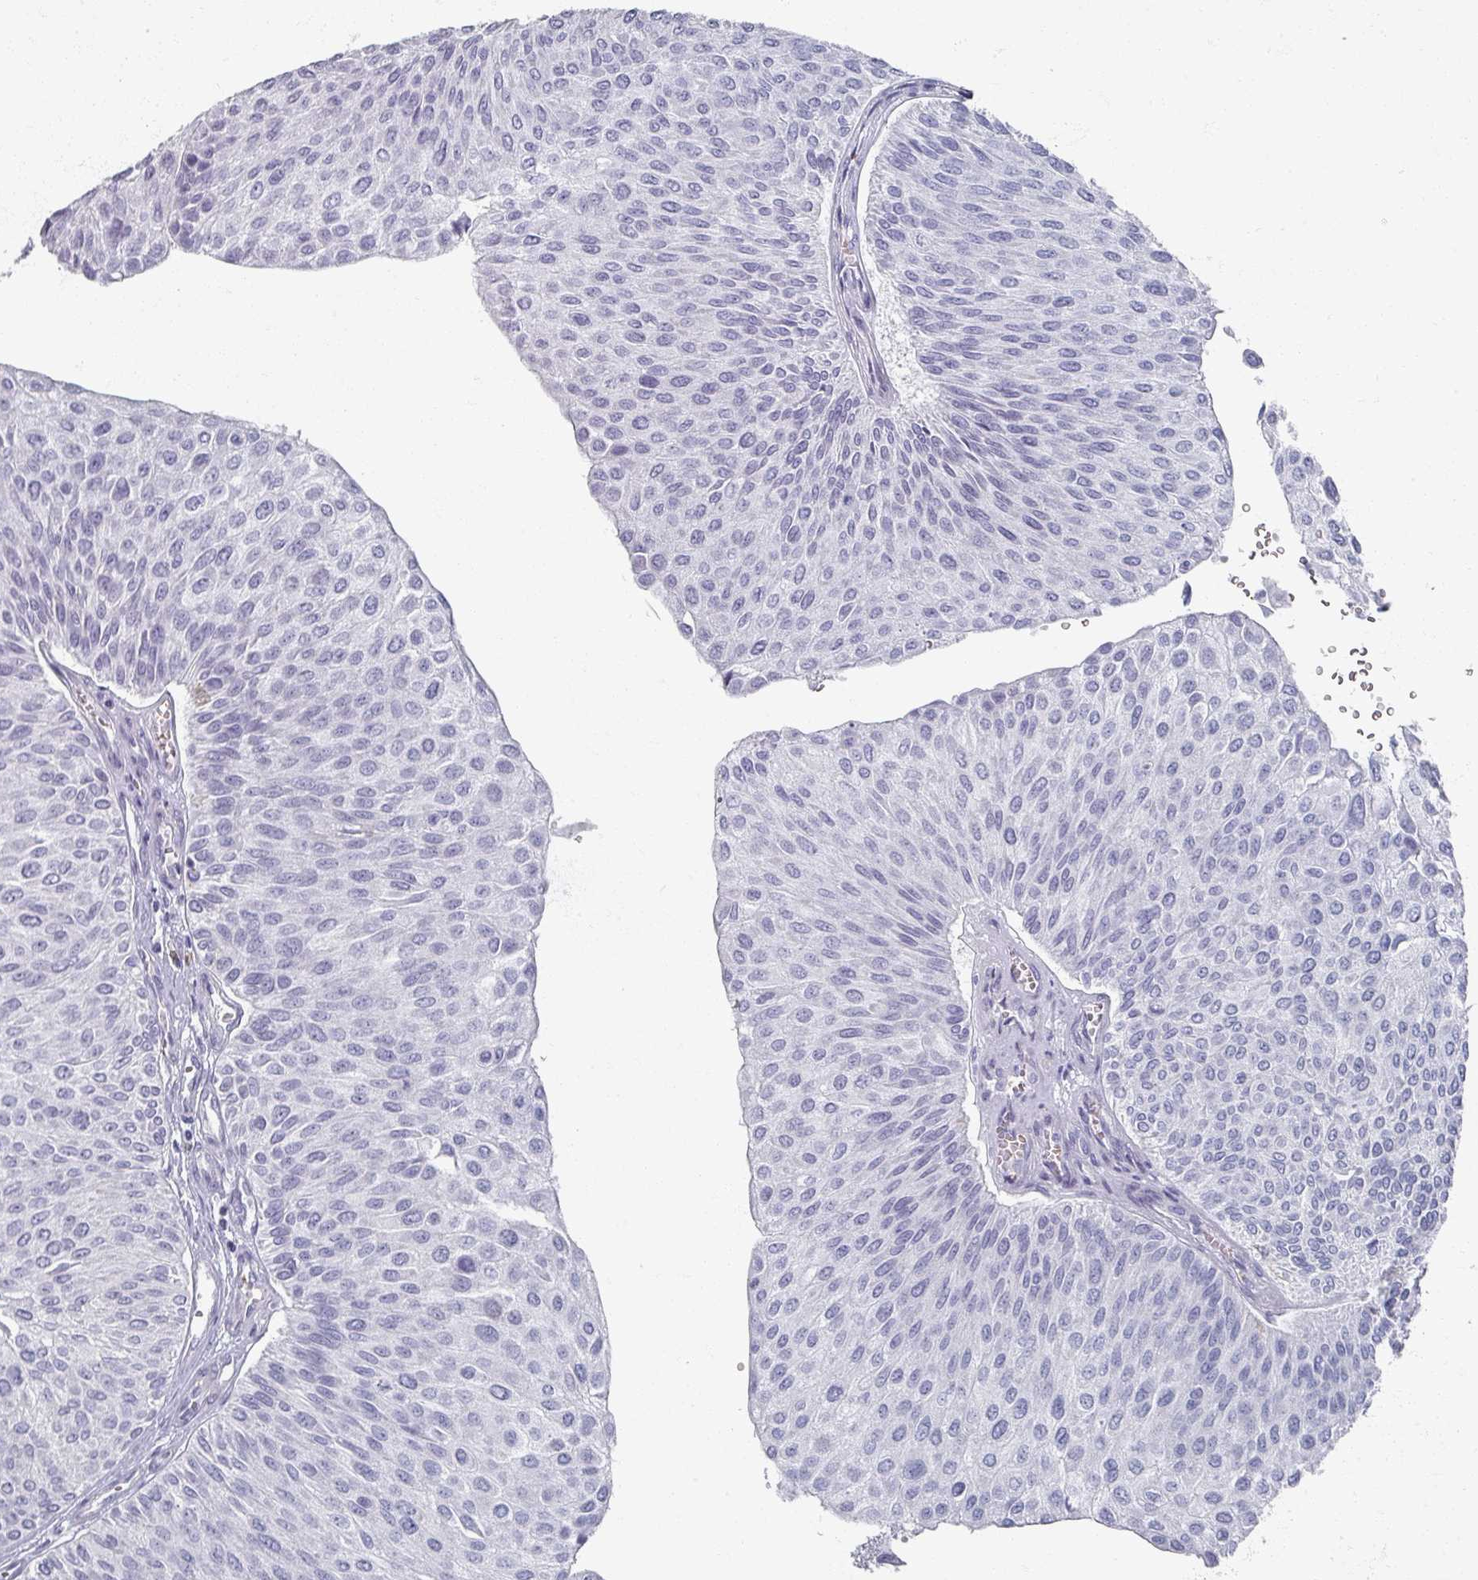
{"staining": {"intensity": "negative", "quantity": "none", "location": "none"}, "tissue": "urothelial cancer", "cell_type": "Tumor cells", "image_type": "cancer", "snomed": [{"axis": "morphology", "description": "Urothelial carcinoma, NOS"}, {"axis": "topography", "description": "Urinary bladder"}], "caption": "IHC of transitional cell carcinoma shows no positivity in tumor cells.", "gene": "OMG", "patient": {"sex": "male", "age": 67}}